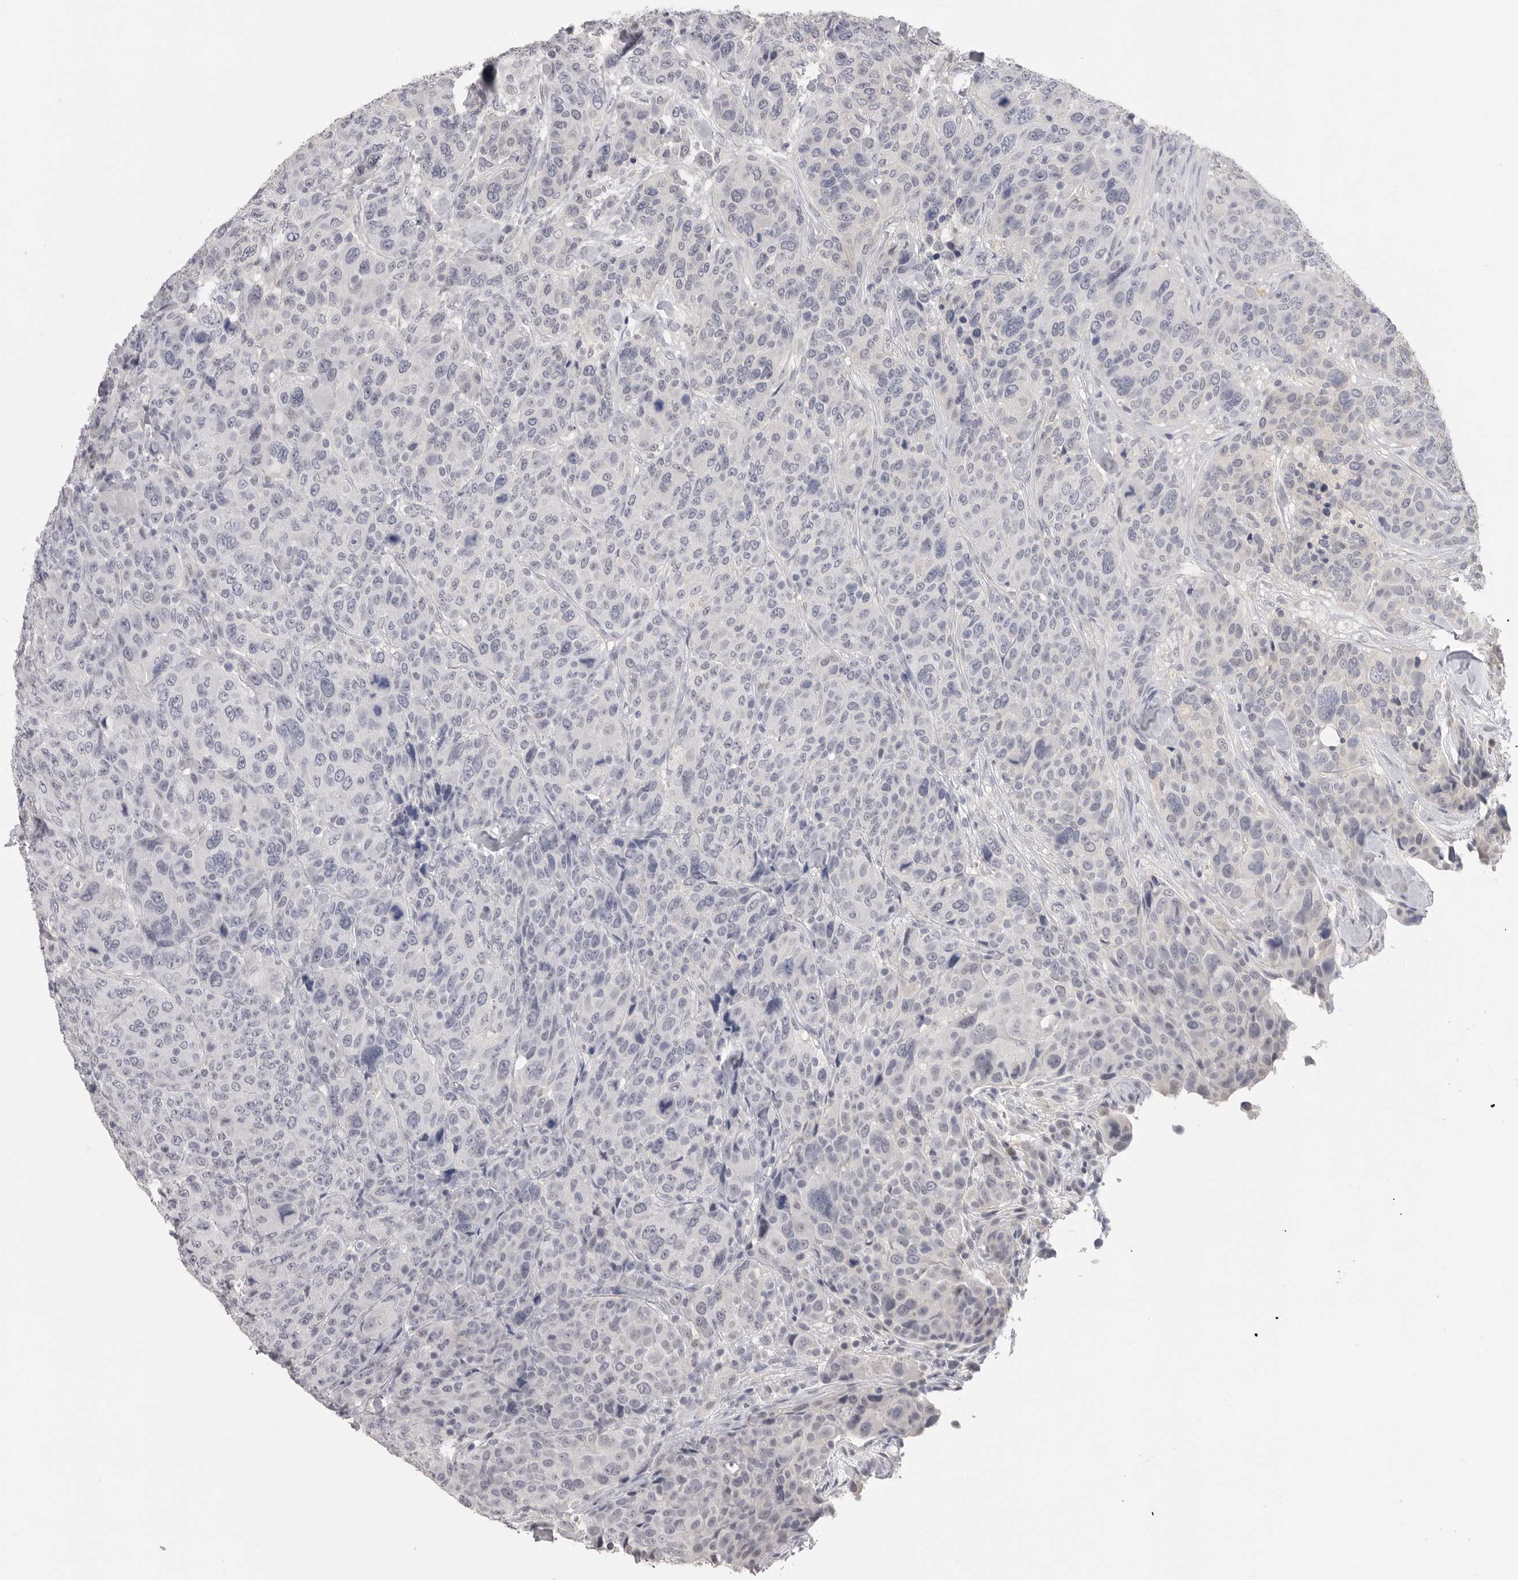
{"staining": {"intensity": "negative", "quantity": "none", "location": "none"}, "tissue": "breast cancer", "cell_type": "Tumor cells", "image_type": "cancer", "snomed": [{"axis": "morphology", "description": "Duct carcinoma"}, {"axis": "topography", "description": "Breast"}], "caption": "Immunohistochemical staining of human invasive ductal carcinoma (breast) displays no significant expression in tumor cells. (Stains: DAB (3,3'-diaminobenzidine) immunohistochemistry (IHC) with hematoxylin counter stain, Microscopy: brightfield microscopy at high magnification).", "gene": "PLEKHF1", "patient": {"sex": "female", "age": 37}}